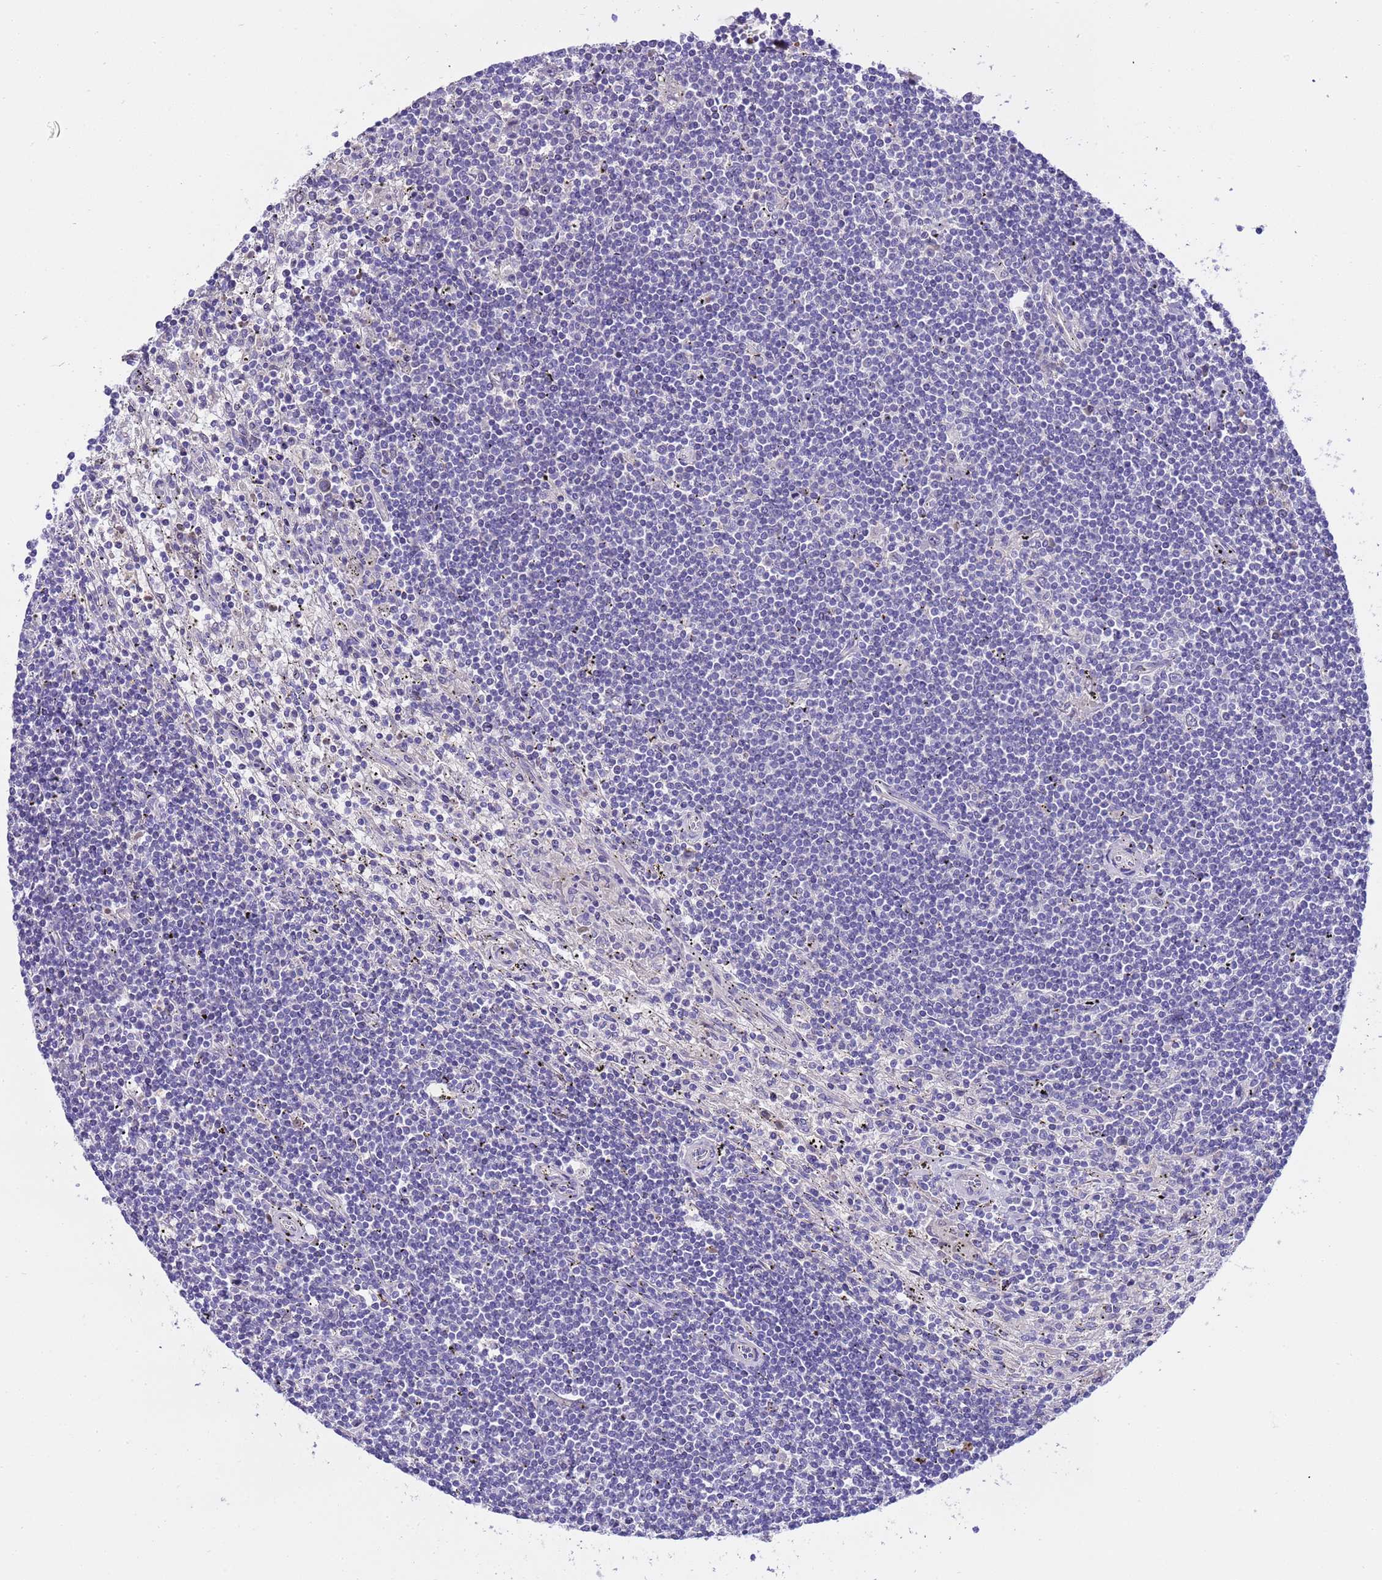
{"staining": {"intensity": "negative", "quantity": "none", "location": "none"}, "tissue": "lymphoma", "cell_type": "Tumor cells", "image_type": "cancer", "snomed": [{"axis": "morphology", "description": "Malignant lymphoma, non-Hodgkin's type, Low grade"}, {"axis": "topography", "description": "Spleen"}], "caption": "Micrograph shows no significant protein positivity in tumor cells of malignant lymphoma, non-Hodgkin's type (low-grade). (DAB immunohistochemistry (IHC) visualized using brightfield microscopy, high magnification).", "gene": "RIPPLY2", "patient": {"sex": "male", "age": 76}}